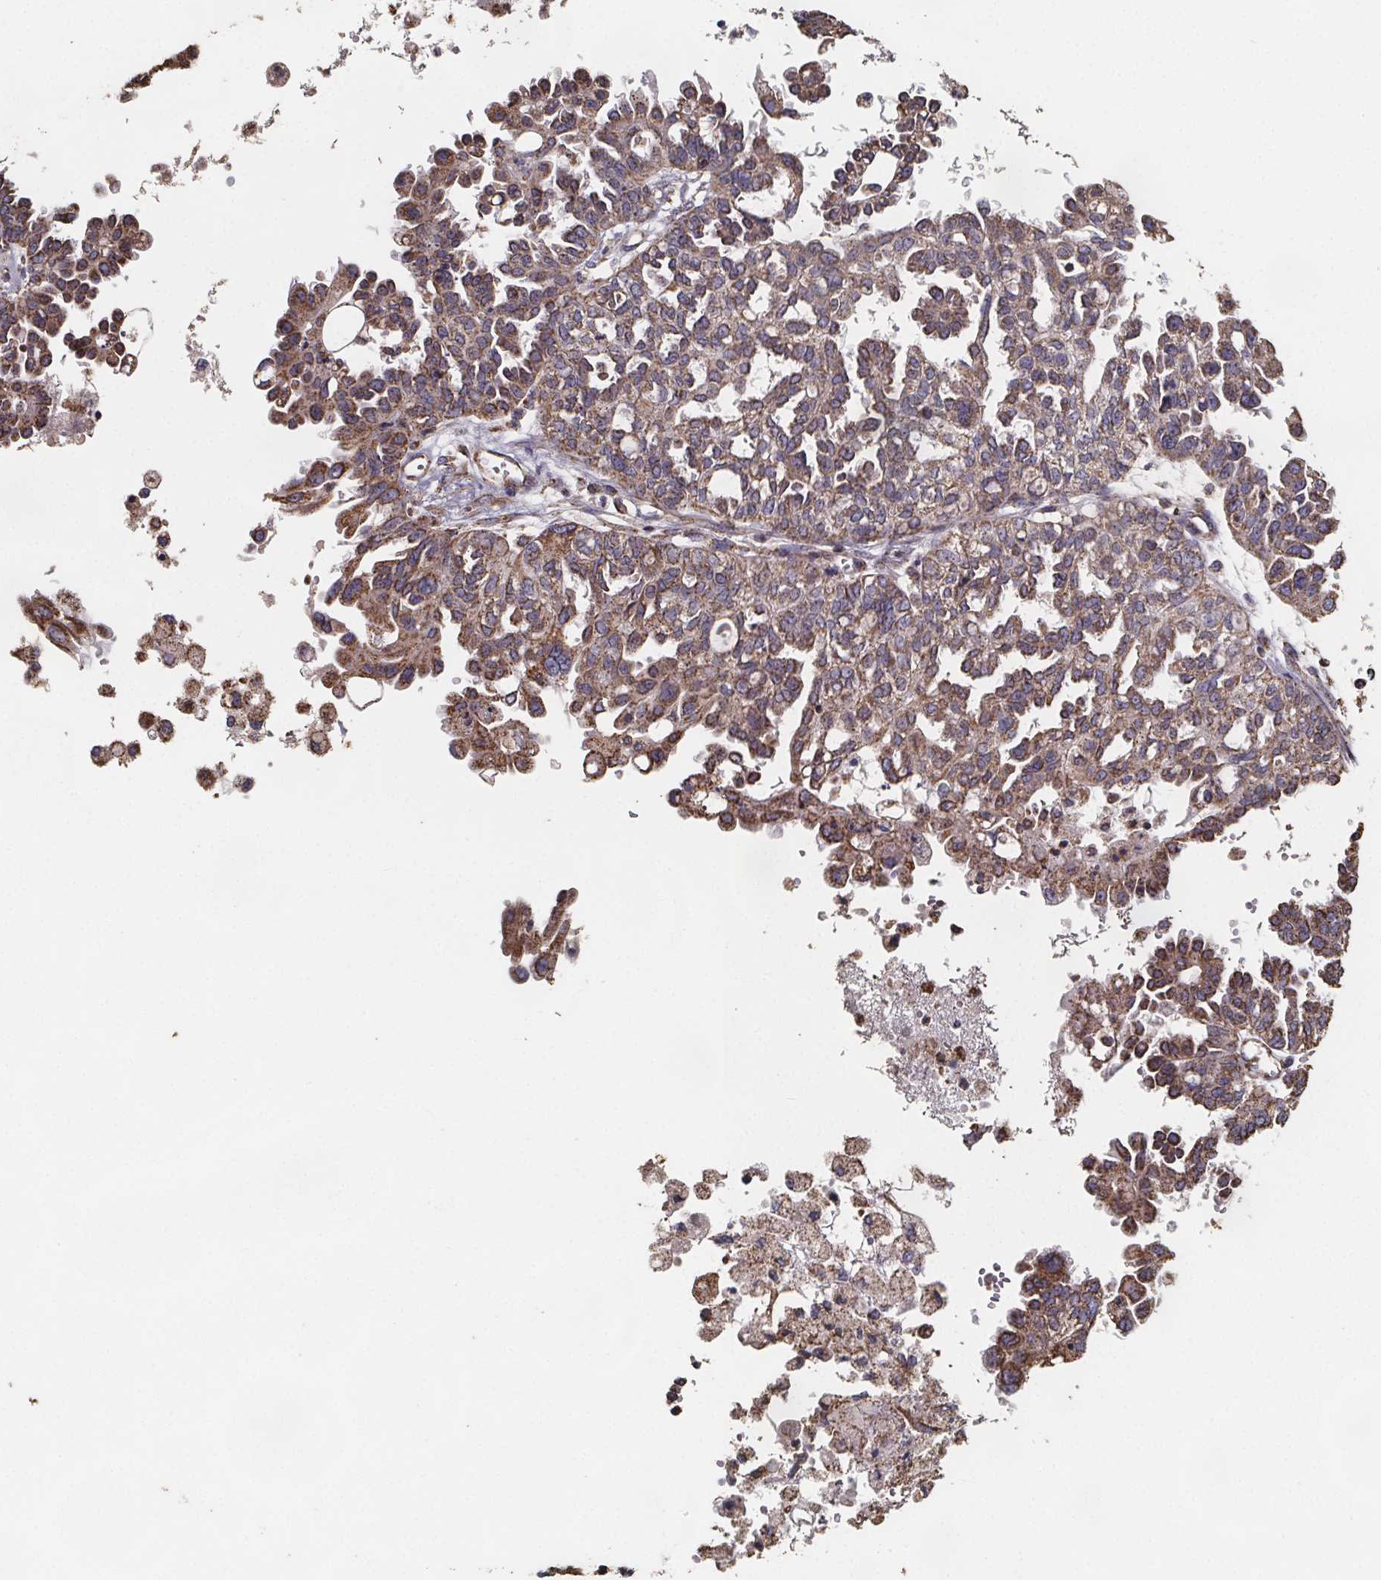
{"staining": {"intensity": "moderate", "quantity": ">75%", "location": "cytoplasmic/membranous"}, "tissue": "ovarian cancer", "cell_type": "Tumor cells", "image_type": "cancer", "snomed": [{"axis": "morphology", "description": "Cystadenocarcinoma, serous, NOS"}, {"axis": "topography", "description": "Ovary"}], "caption": "Protein expression analysis of human ovarian cancer reveals moderate cytoplasmic/membranous staining in about >75% of tumor cells. Using DAB (brown) and hematoxylin (blue) stains, captured at high magnification using brightfield microscopy.", "gene": "SLC35D2", "patient": {"sex": "female", "age": 53}}